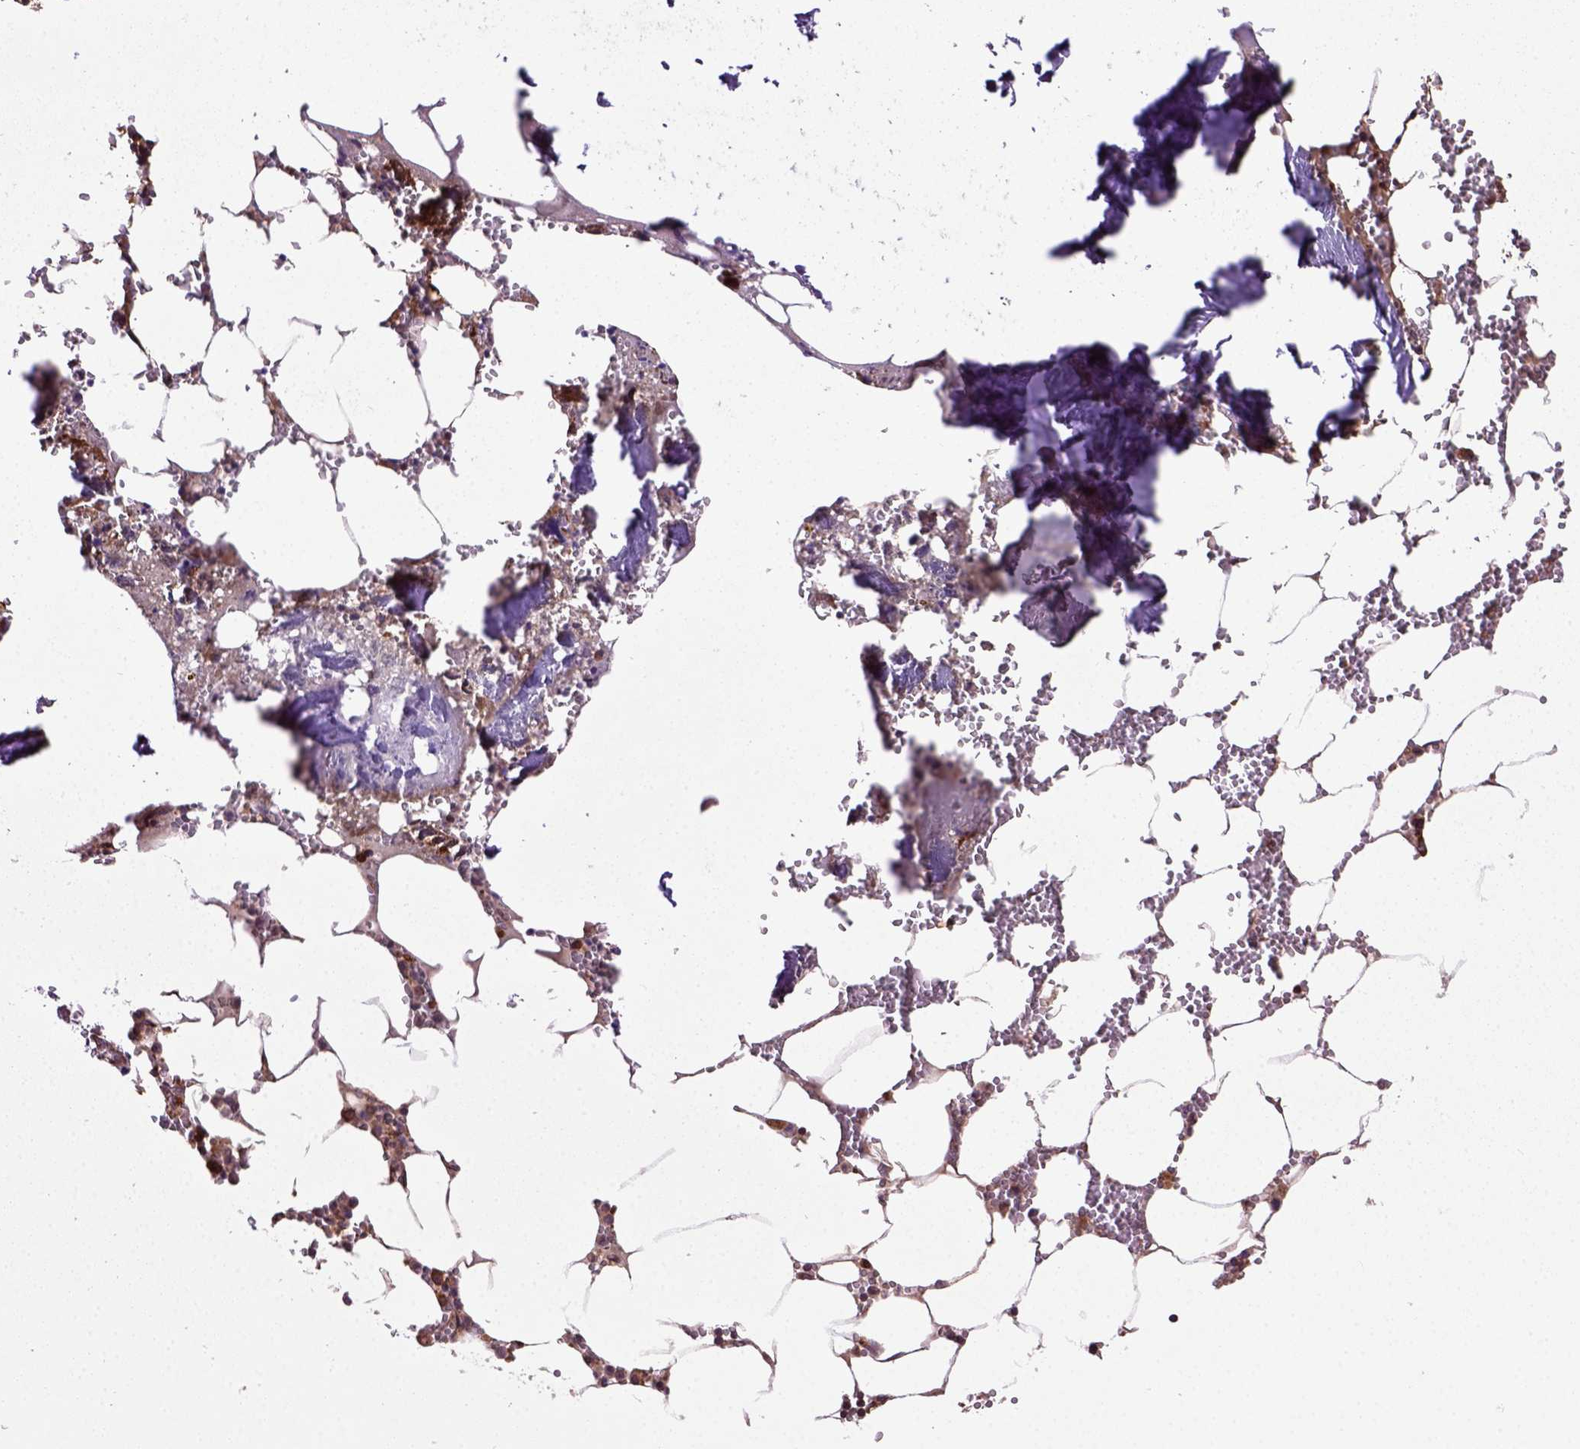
{"staining": {"intensity": "strong", "quantity": ">75%", "location": "cytoplasmic/membranous"}, "tissue": "bone marrow", "cell_type": "Hematopoietic cells", "image_type": "normal", "snomed": [{"axis": "morphology", "description": "Normal tissue, NOS"}, {"axis": "topography", "description": "Bone marrow"}], "caption": "Bone marrow stained with a brown dye displays strong cytoplasmic/membranous positive positivity in approximately >75% of hematopoietic cells.", "gene": "CAPRIN1", "patient": {"sex": "male", "age": 54}}